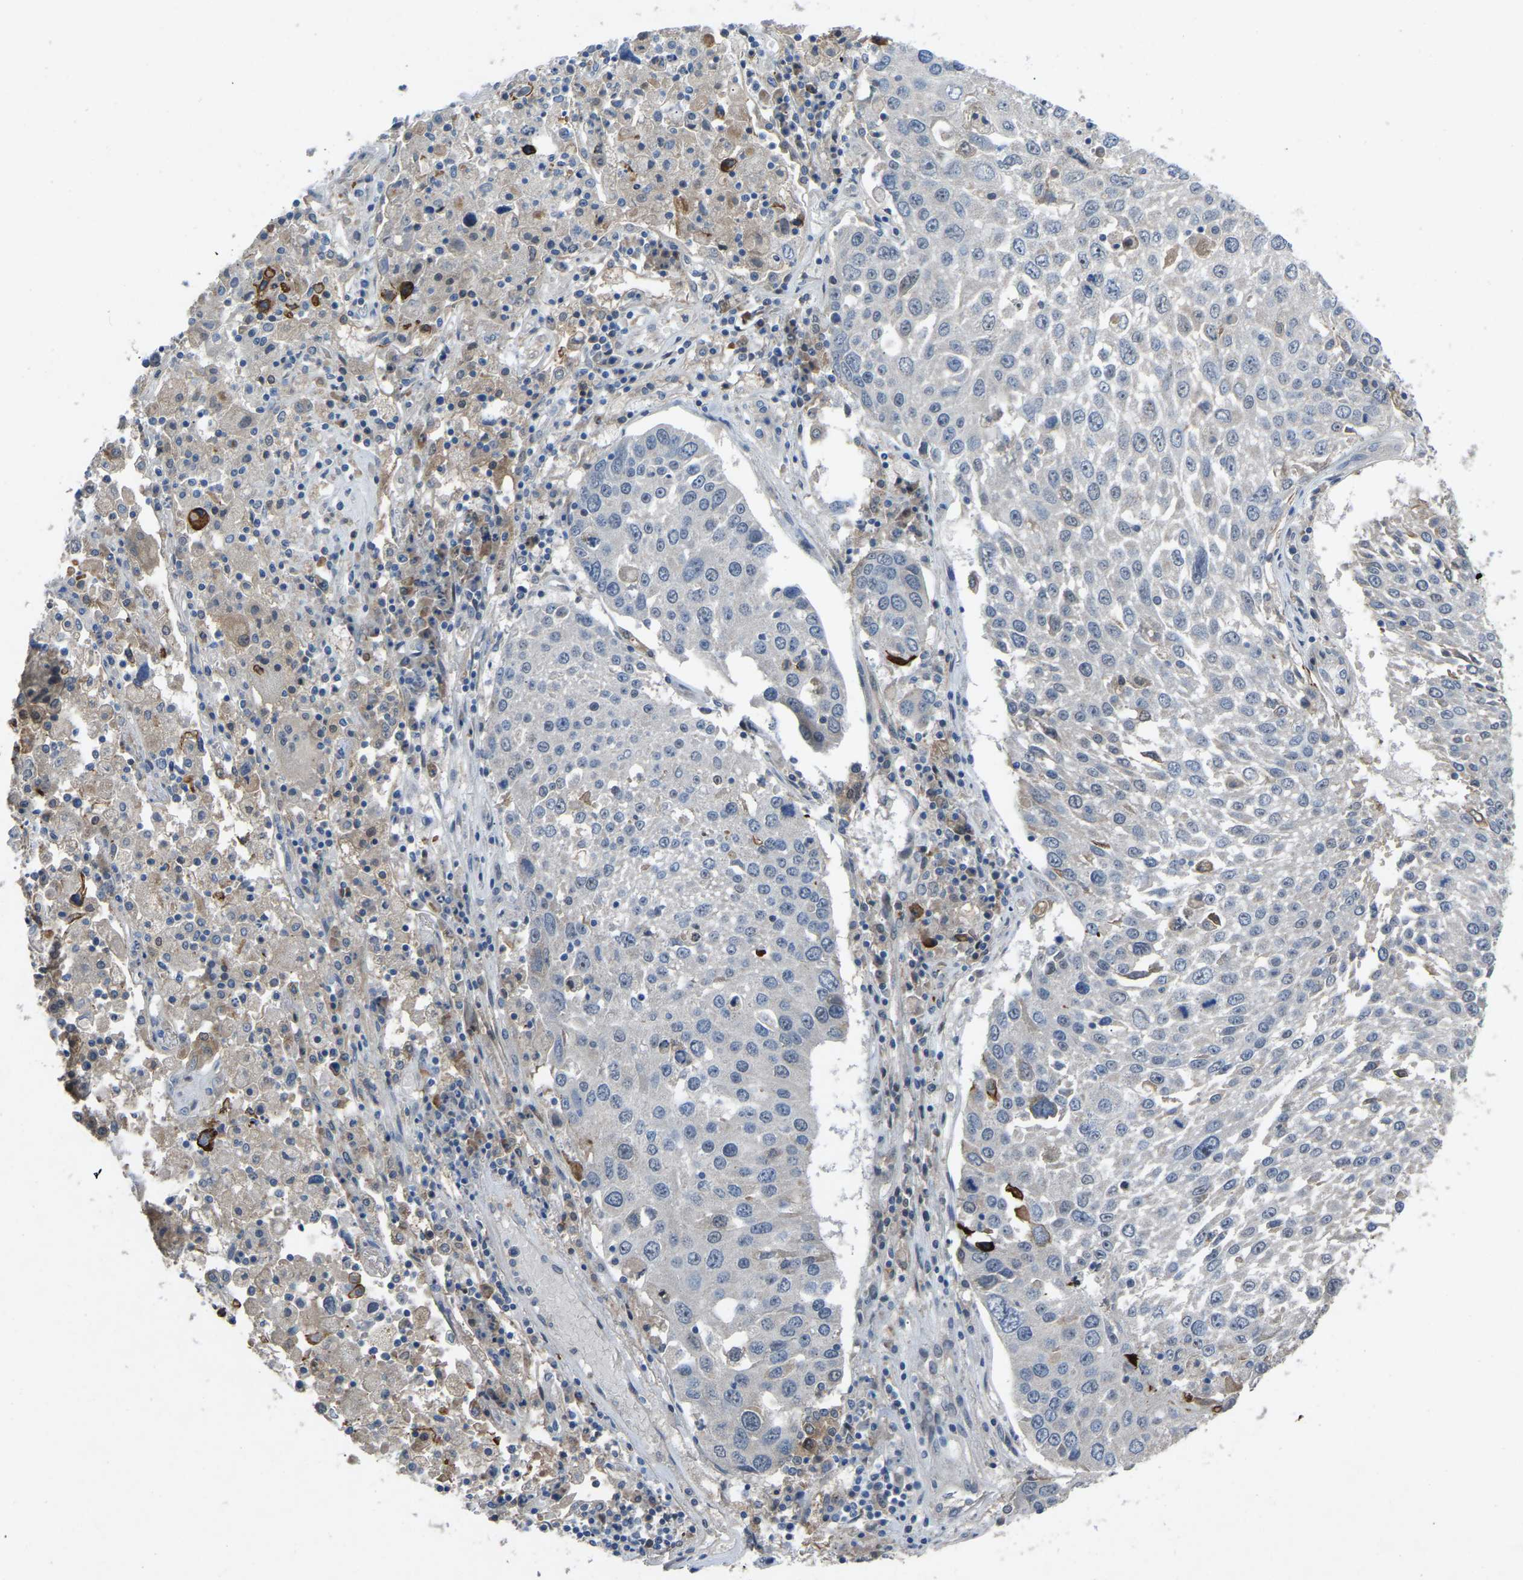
{"staining": {"intensity": "negative", "quantity": "none", "location": "none"}, "tissue": "lung cancer", "cell_type": "Tumor cells", "image_type": "cancer", "snomed": [{"axis": "morphology", "description": "Squamous cell carcinoma, NOS"}, {"axis": "topography", "description": "Lung"}], "caption": "There is no significant staining in tumor cells of lung cancer.", "gene": "FHIT", "patient": {"sex": "male", "age": 65}}